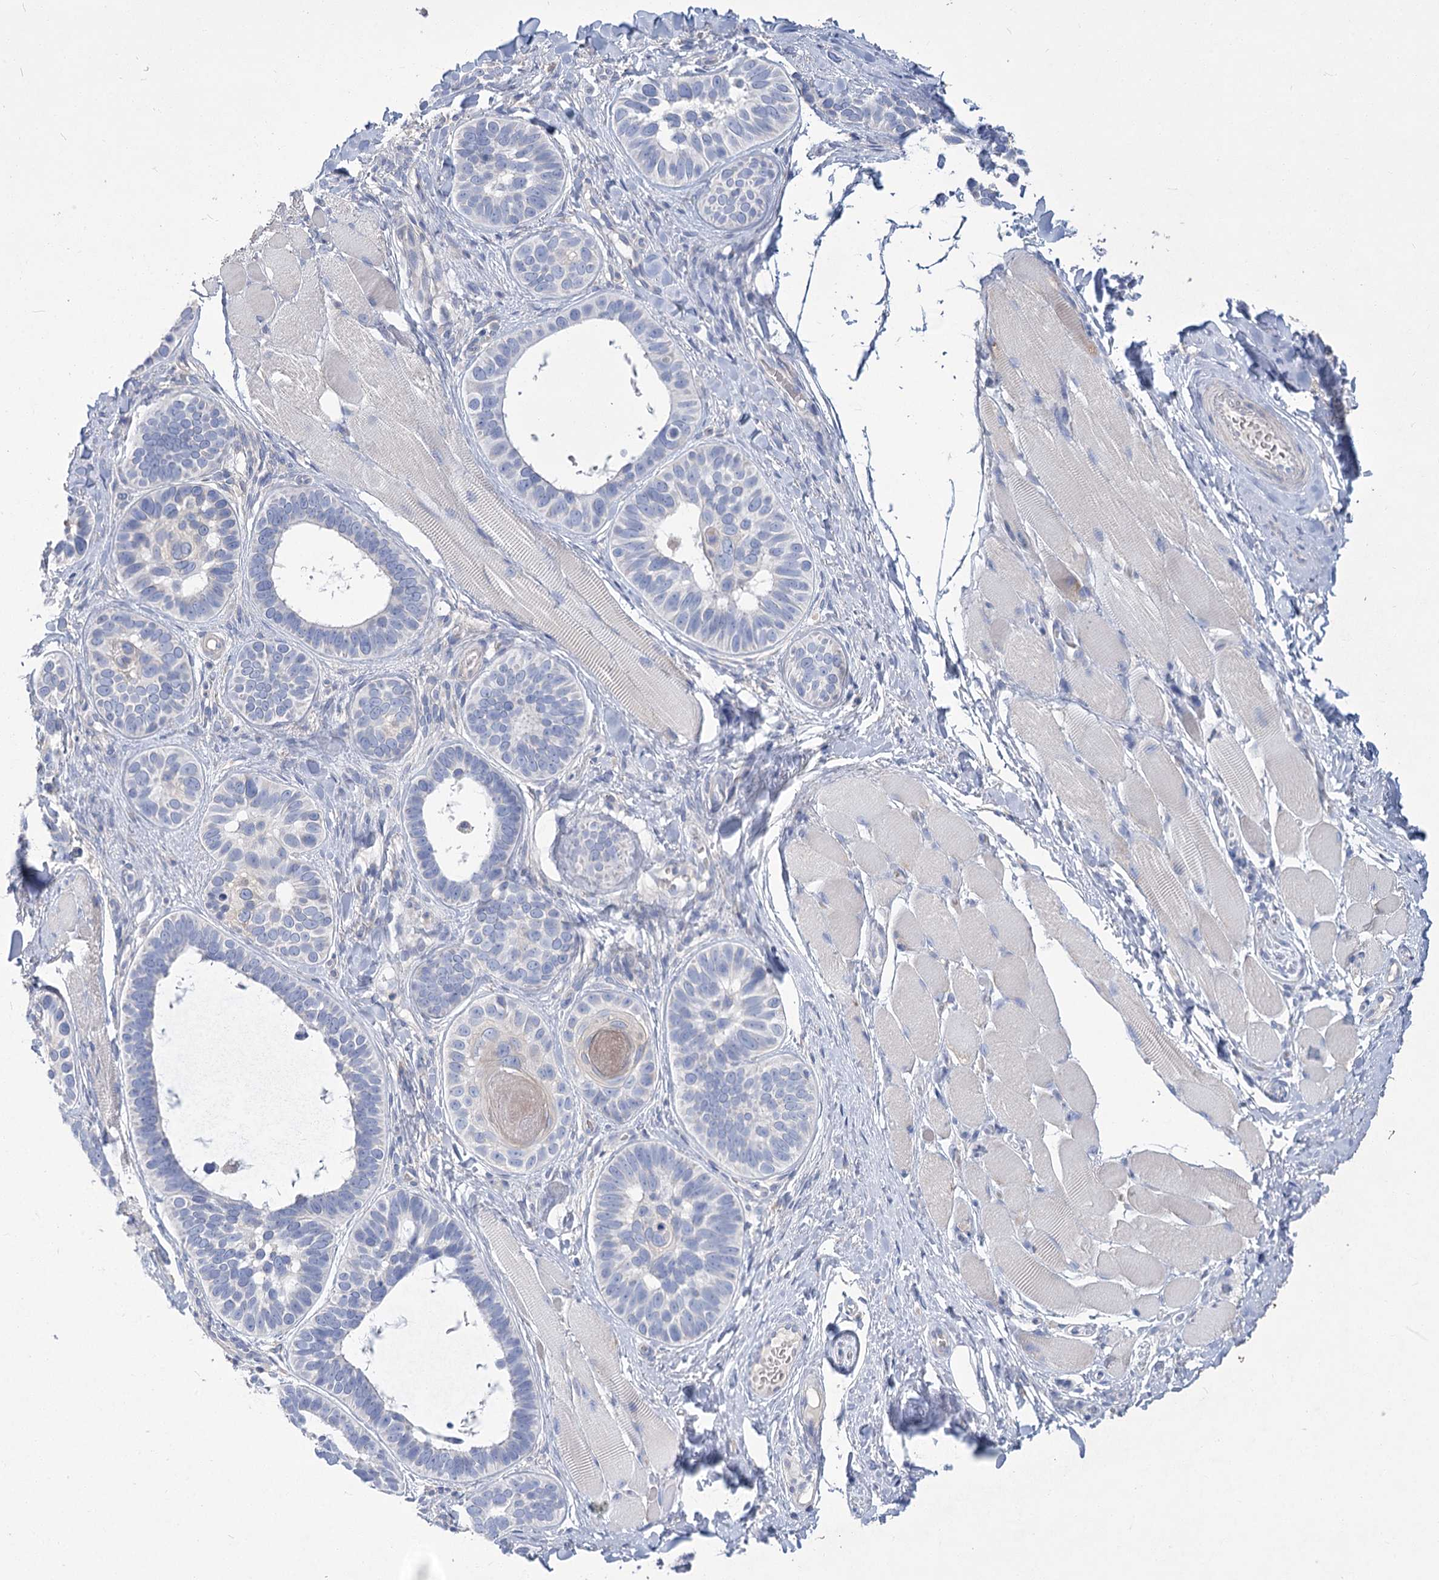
{"staining": {"intensity": "negative", "quantity": "none", "location": "none"}, "tissue": "skin cancer", "cell_type": "Tumor cells", "image_type": "cancer", "snomed": [{"axis": "morphology", "description": "Basal cell carcinoma"}, {"axis": "topography", "description": "Skin"}], "caption": "Tumor cells show no significant staining in basal cell carcinoma (skin). Nuclei are stained in blue.", "gene": "SLC9A3", "patient": {"sex": "male", "age": 62}}